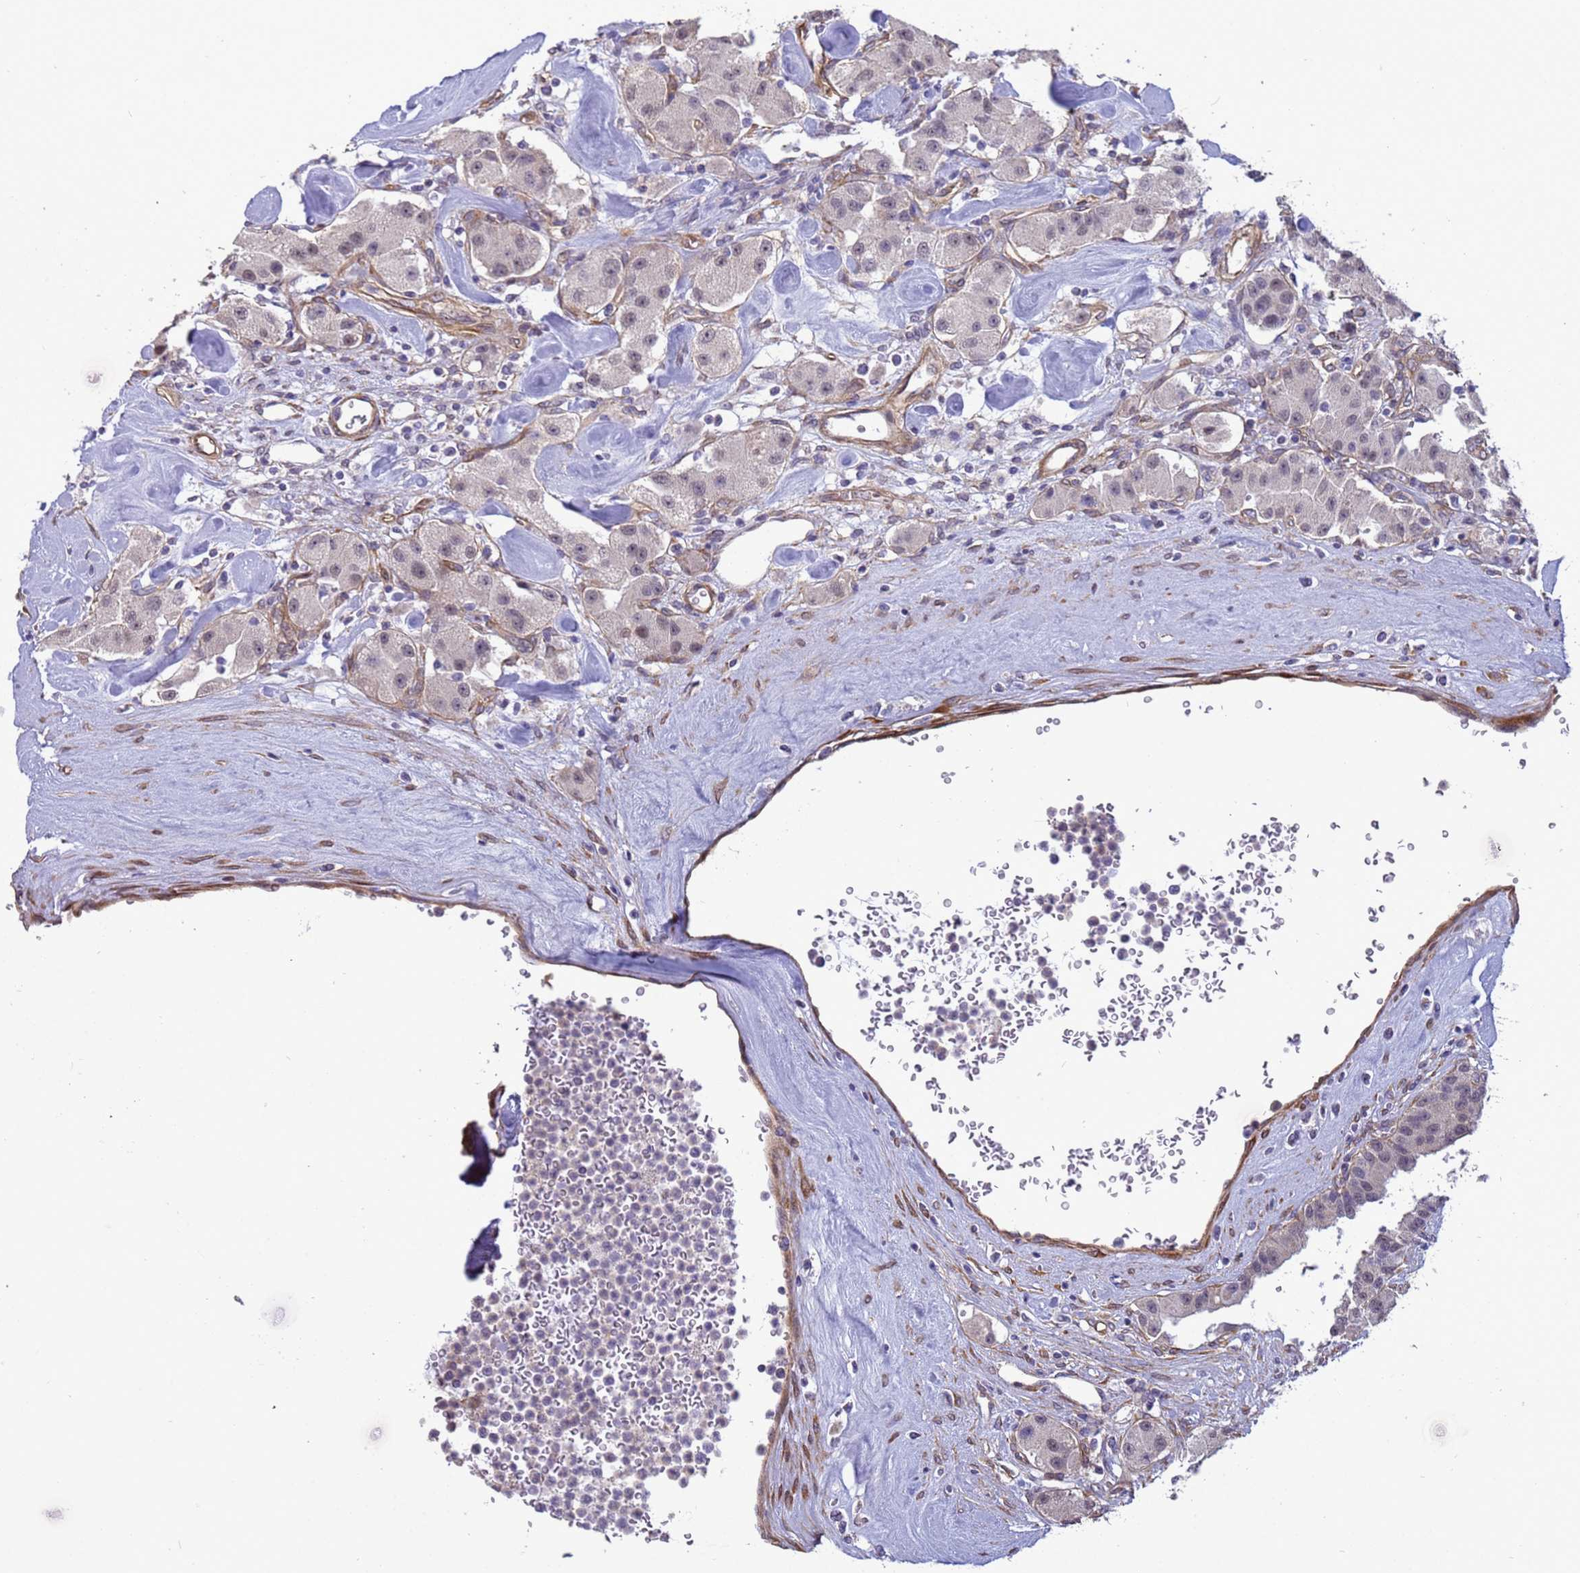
{"staining": {"intensity": "weak", "quantity": "<25%", "location": "nuclear"}, "tissue": "carcinoid", "cell_type": "Tumor cells", "image_type": "cancer", "snomed": [{"axis": "morphology", "description": "Carcinoid, malignant, NOS"}, {"axis": "topography", "description": "Pancreas"}], "caption": "Photomicrograph shows no protein positivity in tumor cells of carcinoid (malignant) tissue. The staining was performed using DAB to visualize the protein expression in brown, while the nuclei were stained in blue with hematoxylin (Magnification: 20x).", "gene": "ITGB4", "patient": {"sex": "male", "age": 41}}